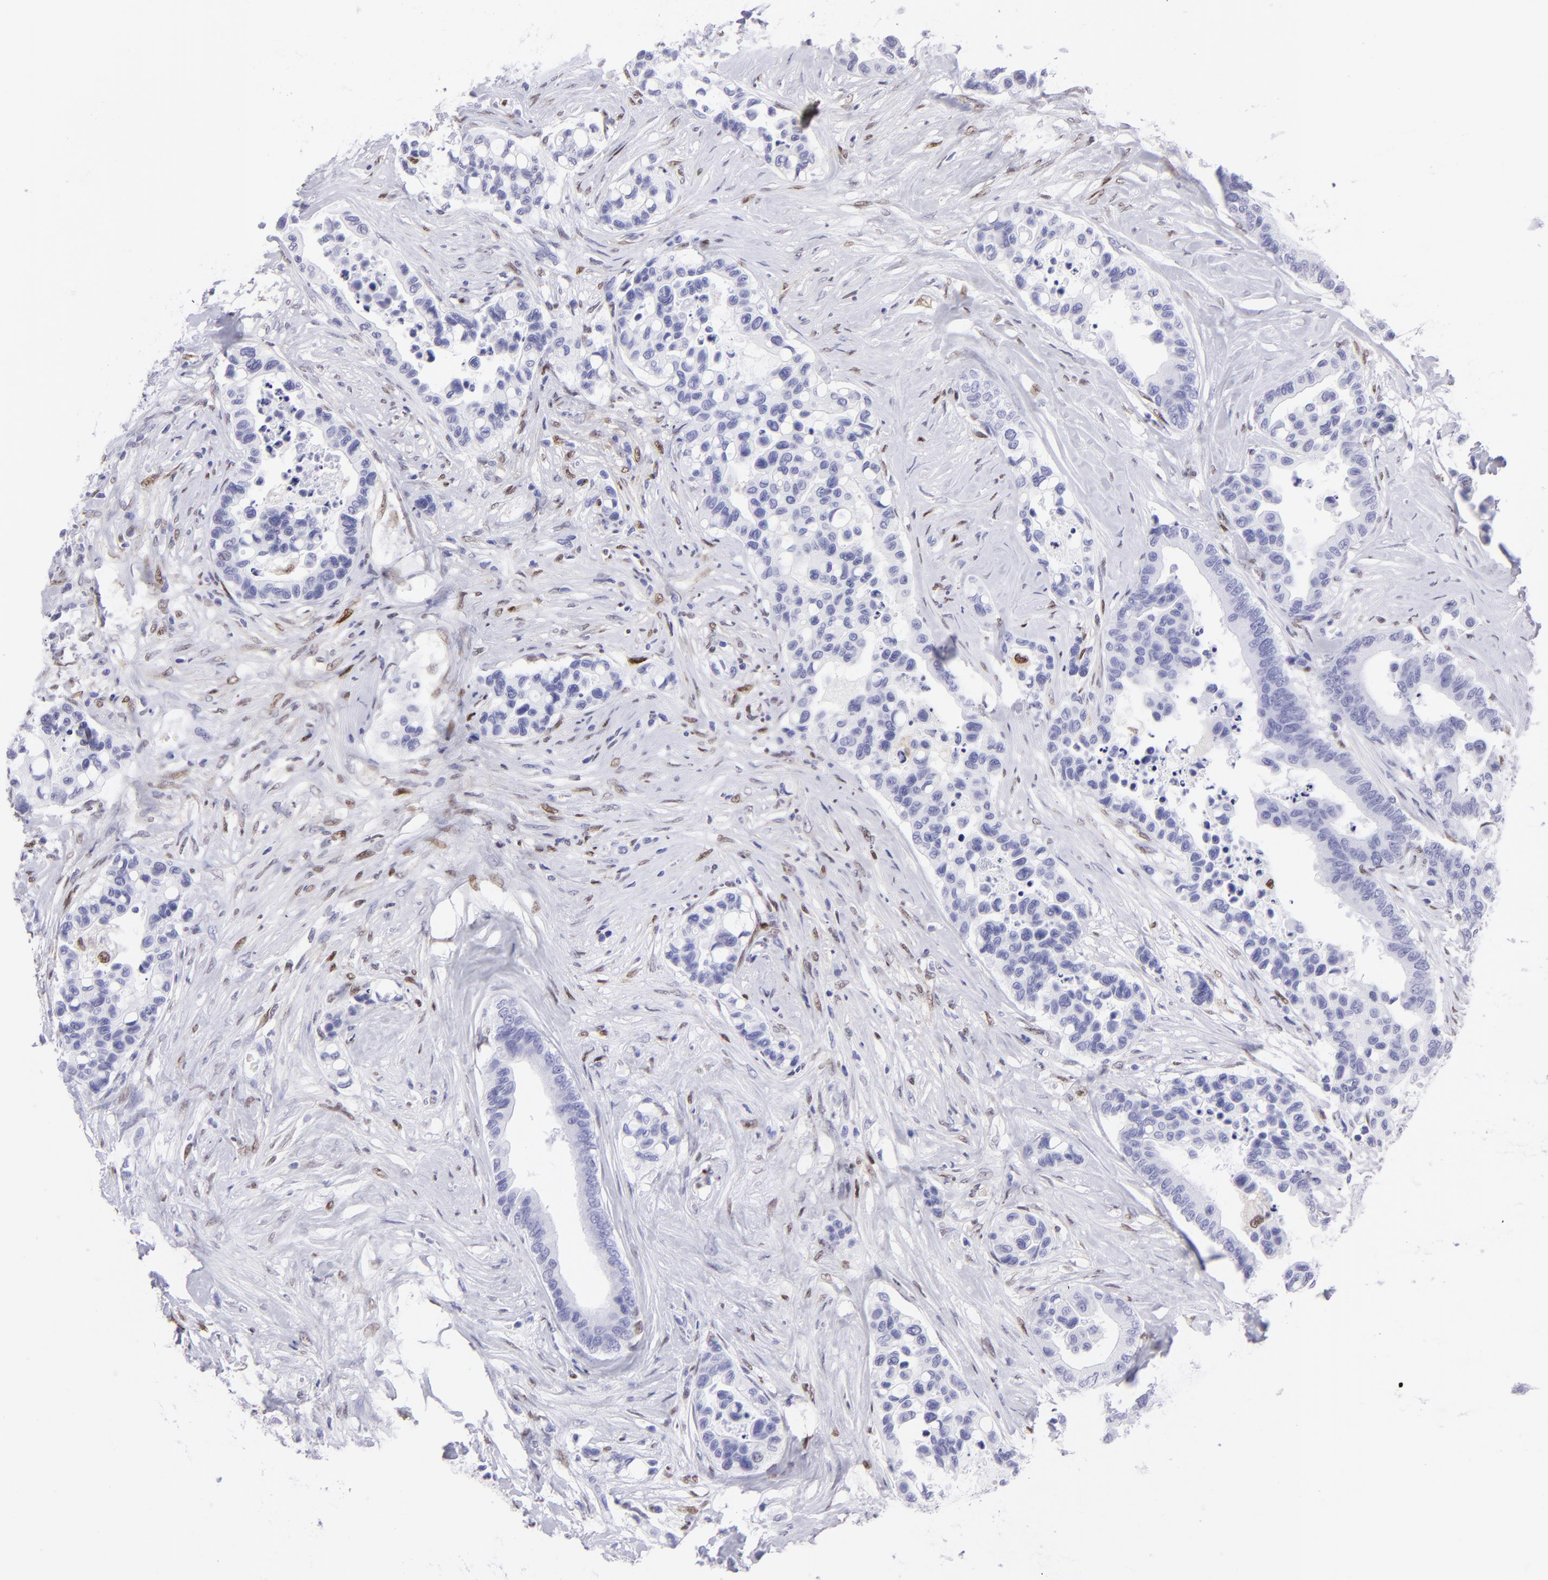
{"staining": {"intensity": "negative", "quantity": "none", "location": "none"}, "tissue": "colorectal cancer", "cell_type": "Tumor cells", "image_type": "cancer", "snomed": [{"axis": "morphology", "description": "Adenocarcinoma, NOS"}, {"axis": "topography", "description": "Colon"}], "caption": "This is a image of immunohistochemistry staining of colorectal adenocarcinoma, which shows no positivity in tumor cells. Brightfield microscopy of immunohistochemistry stained with DAB (3,3'-diaminobenzidine) (brown) and hematoxylin (blue), captured at high magnification.", "gene": "MITF", "patient": {"sex": "male", "age": 82}}